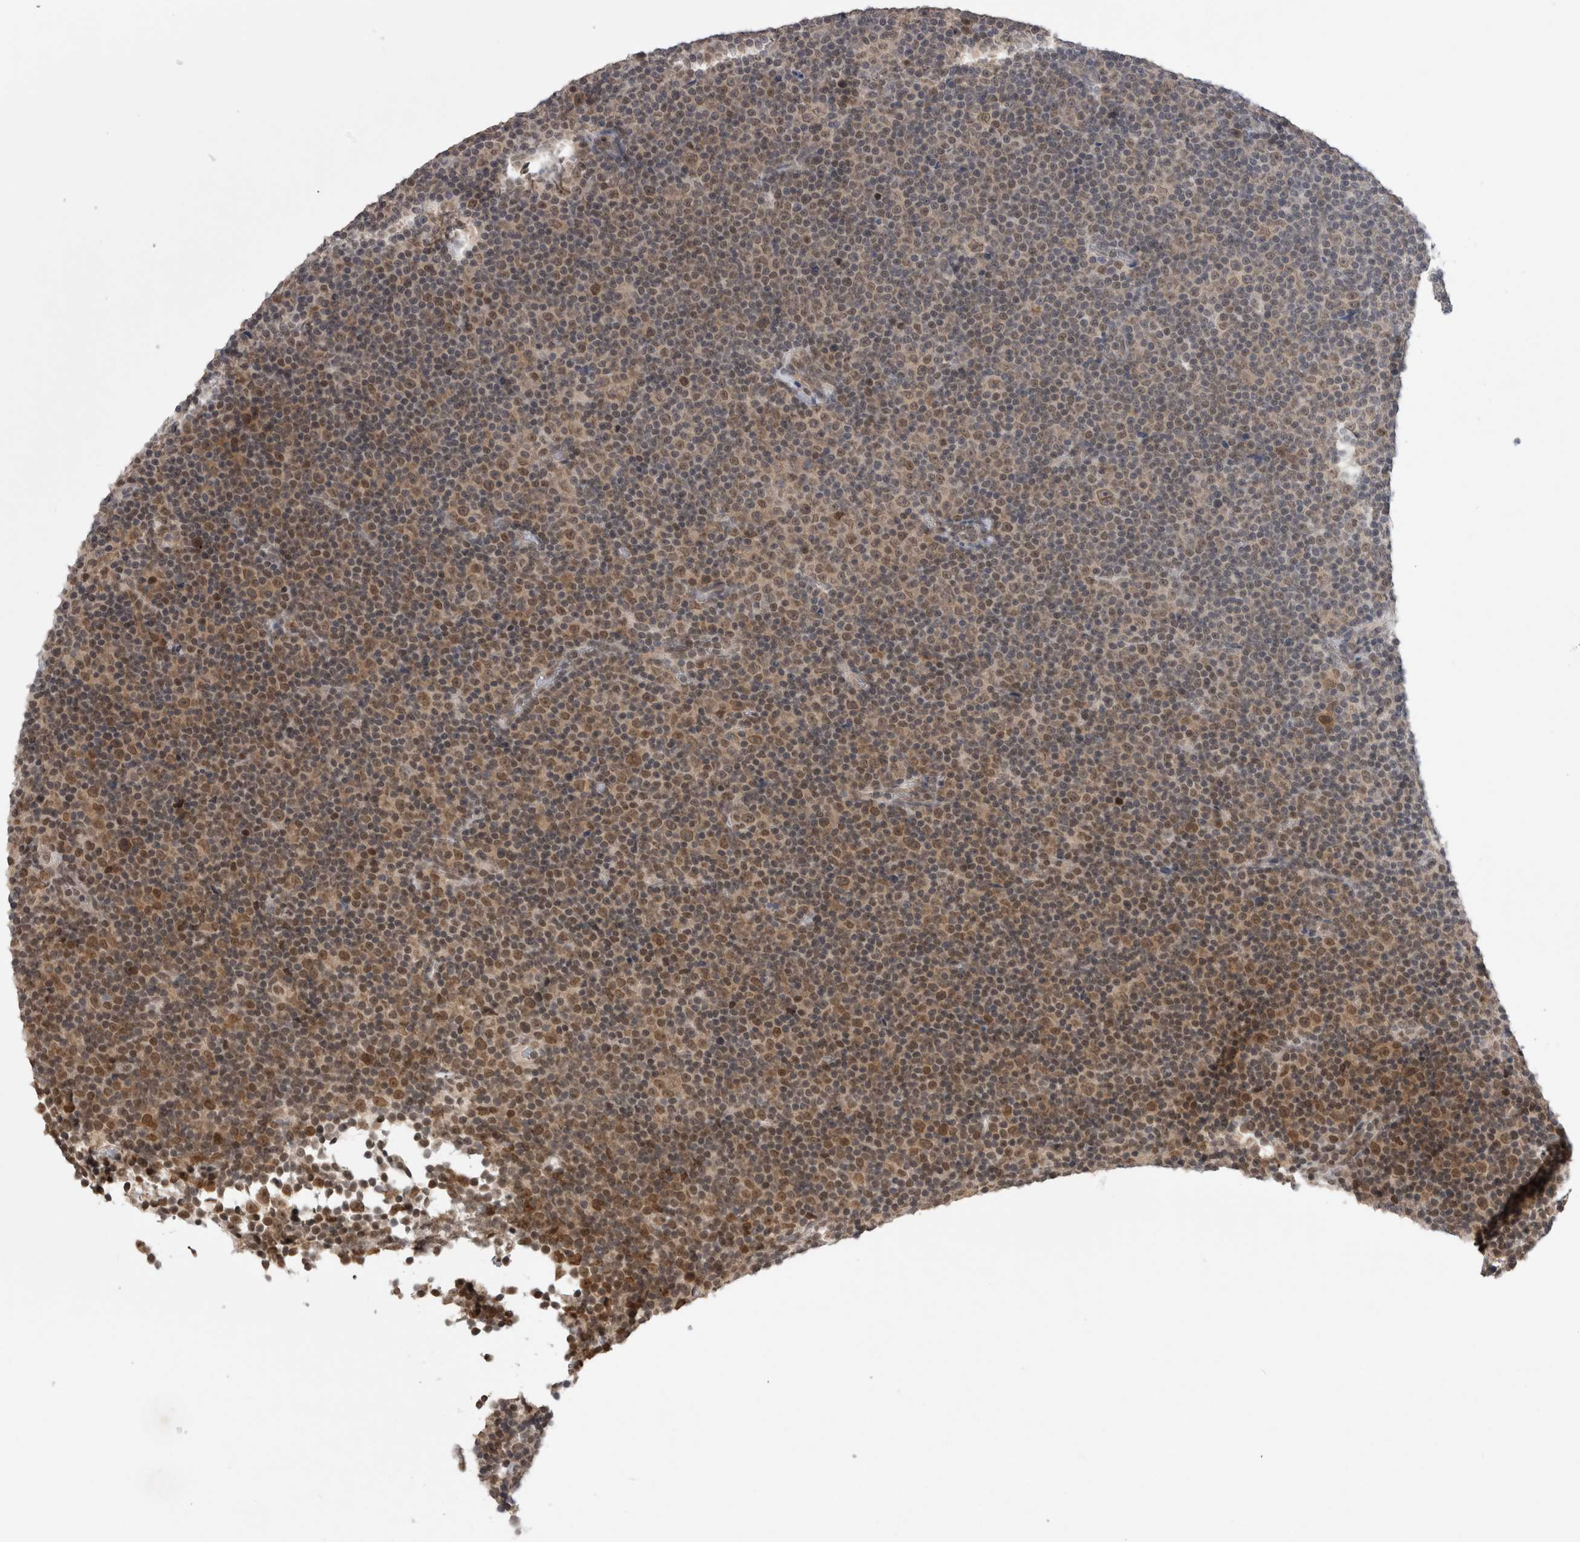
{"staining": {"intensity": "moderate", "quantity": "25%-75%", "location": "nuclear"}, "tissue": "lymphoma", "cell_type": "Tumor cells", "image_type": "cancer", "snomed": [{"axis": "morphology", "description": "Malignant lymphoma, non-Hodgkin's type, Low grade"}, {"axis": "topography", "description": "Lymph node"}], "caption": "Immunohistochemical staining of human lymphoma demonstrates medium levels of moderate nuclear positivity in about 25%-75% of tumor cells.", "gene": "ZNF341", "patient": {"sex": "female", "age": 67}}